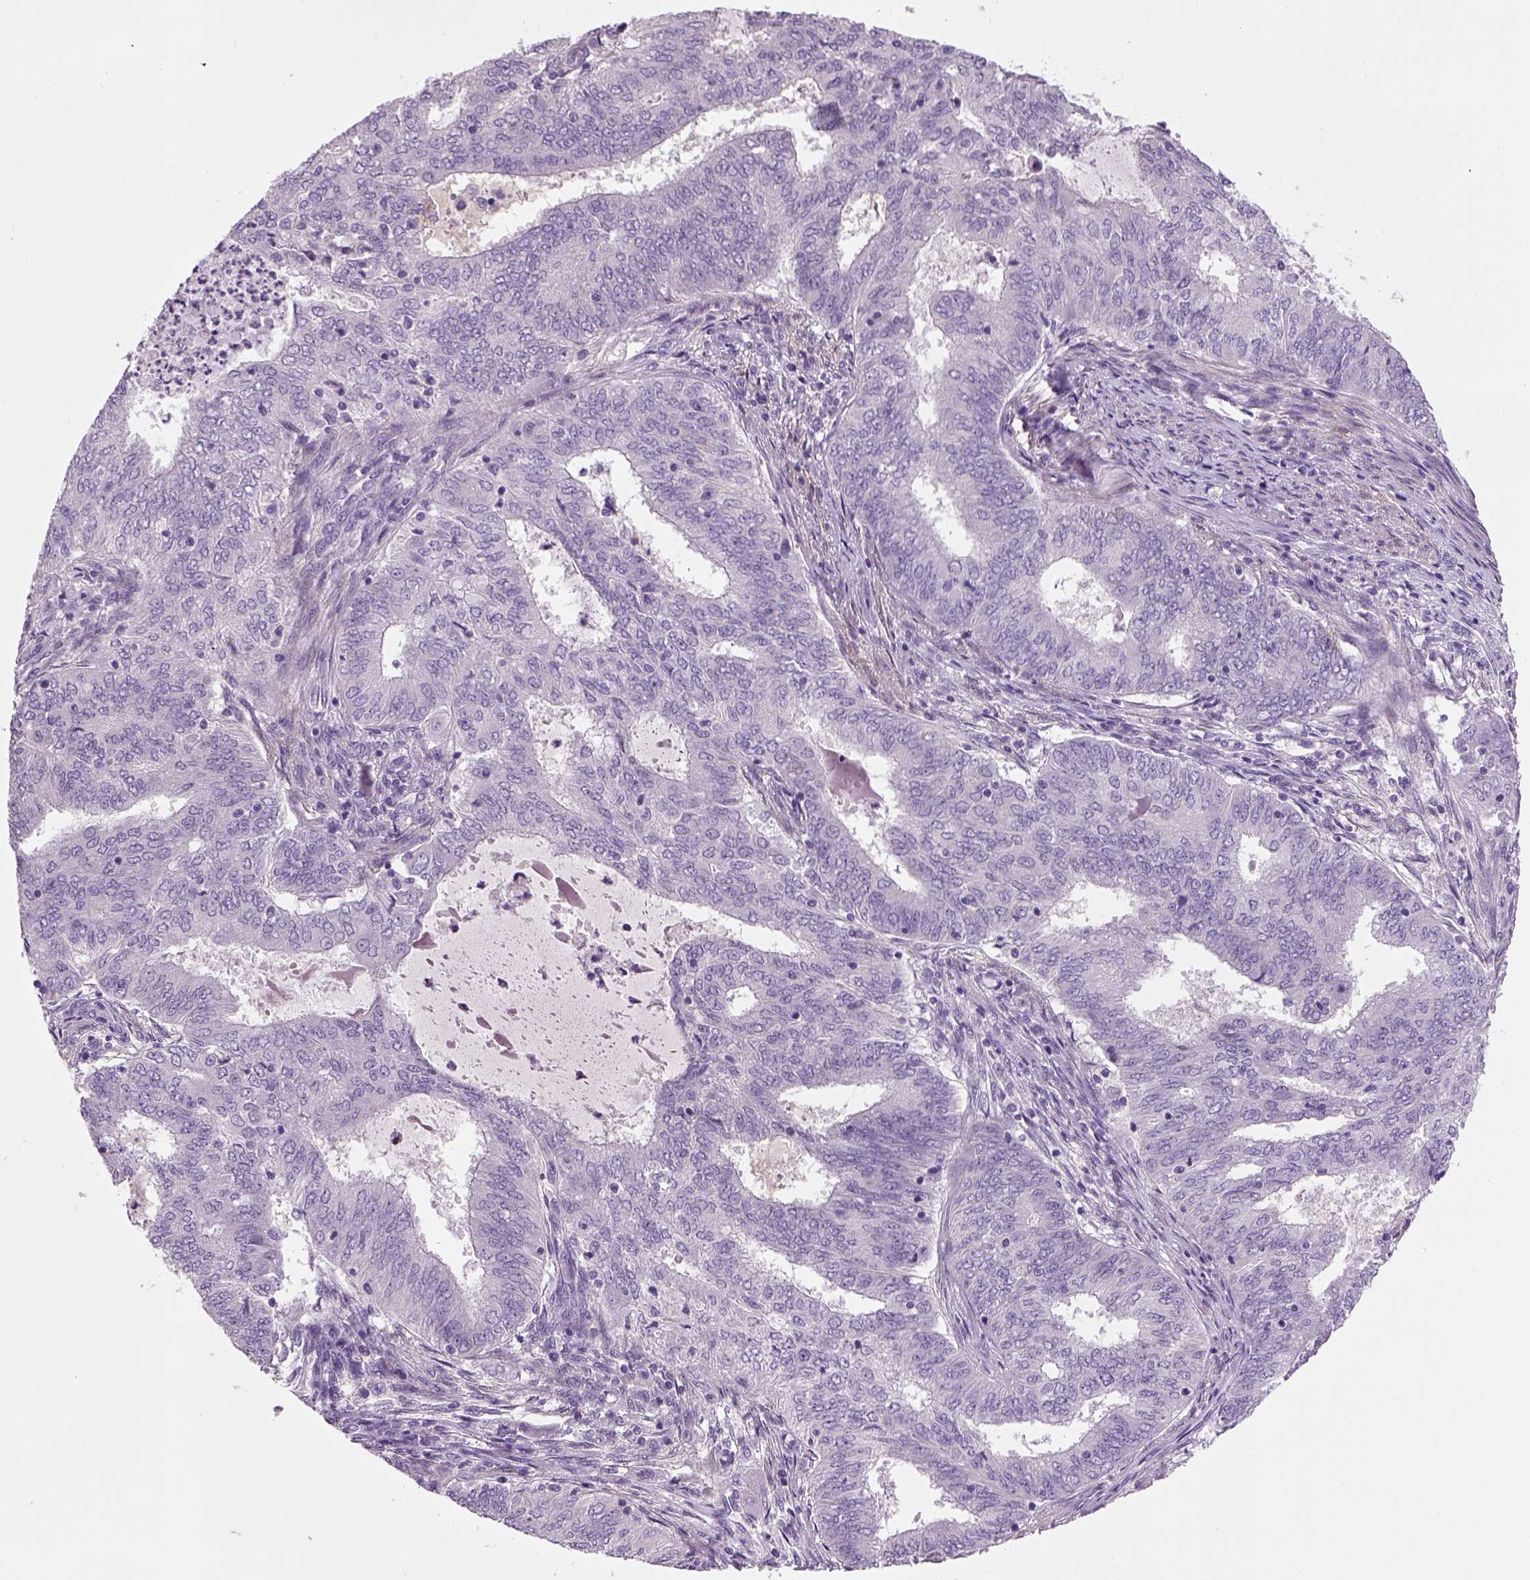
{"staining": {"intensity": "negative", "quantity": "none", "location": "none"}, "tissue": "endometrial cancer", "cell_type": "Tumor cells", "image_type": "cancer", "snomed": [{"axis": "morphology", "description": "Adenocarcinoma, NOS"}, {"axis": "topography", "description": "Endometrium"}], "caption": "Immunohistochemistry (IHC) image of endometrial cancer (adenocarcinoma) stained for a protein (brown), which displays no positivity in tumor cells.", "gene": "ELOVL3", "patient": {"sex": "female", "age": 62}}